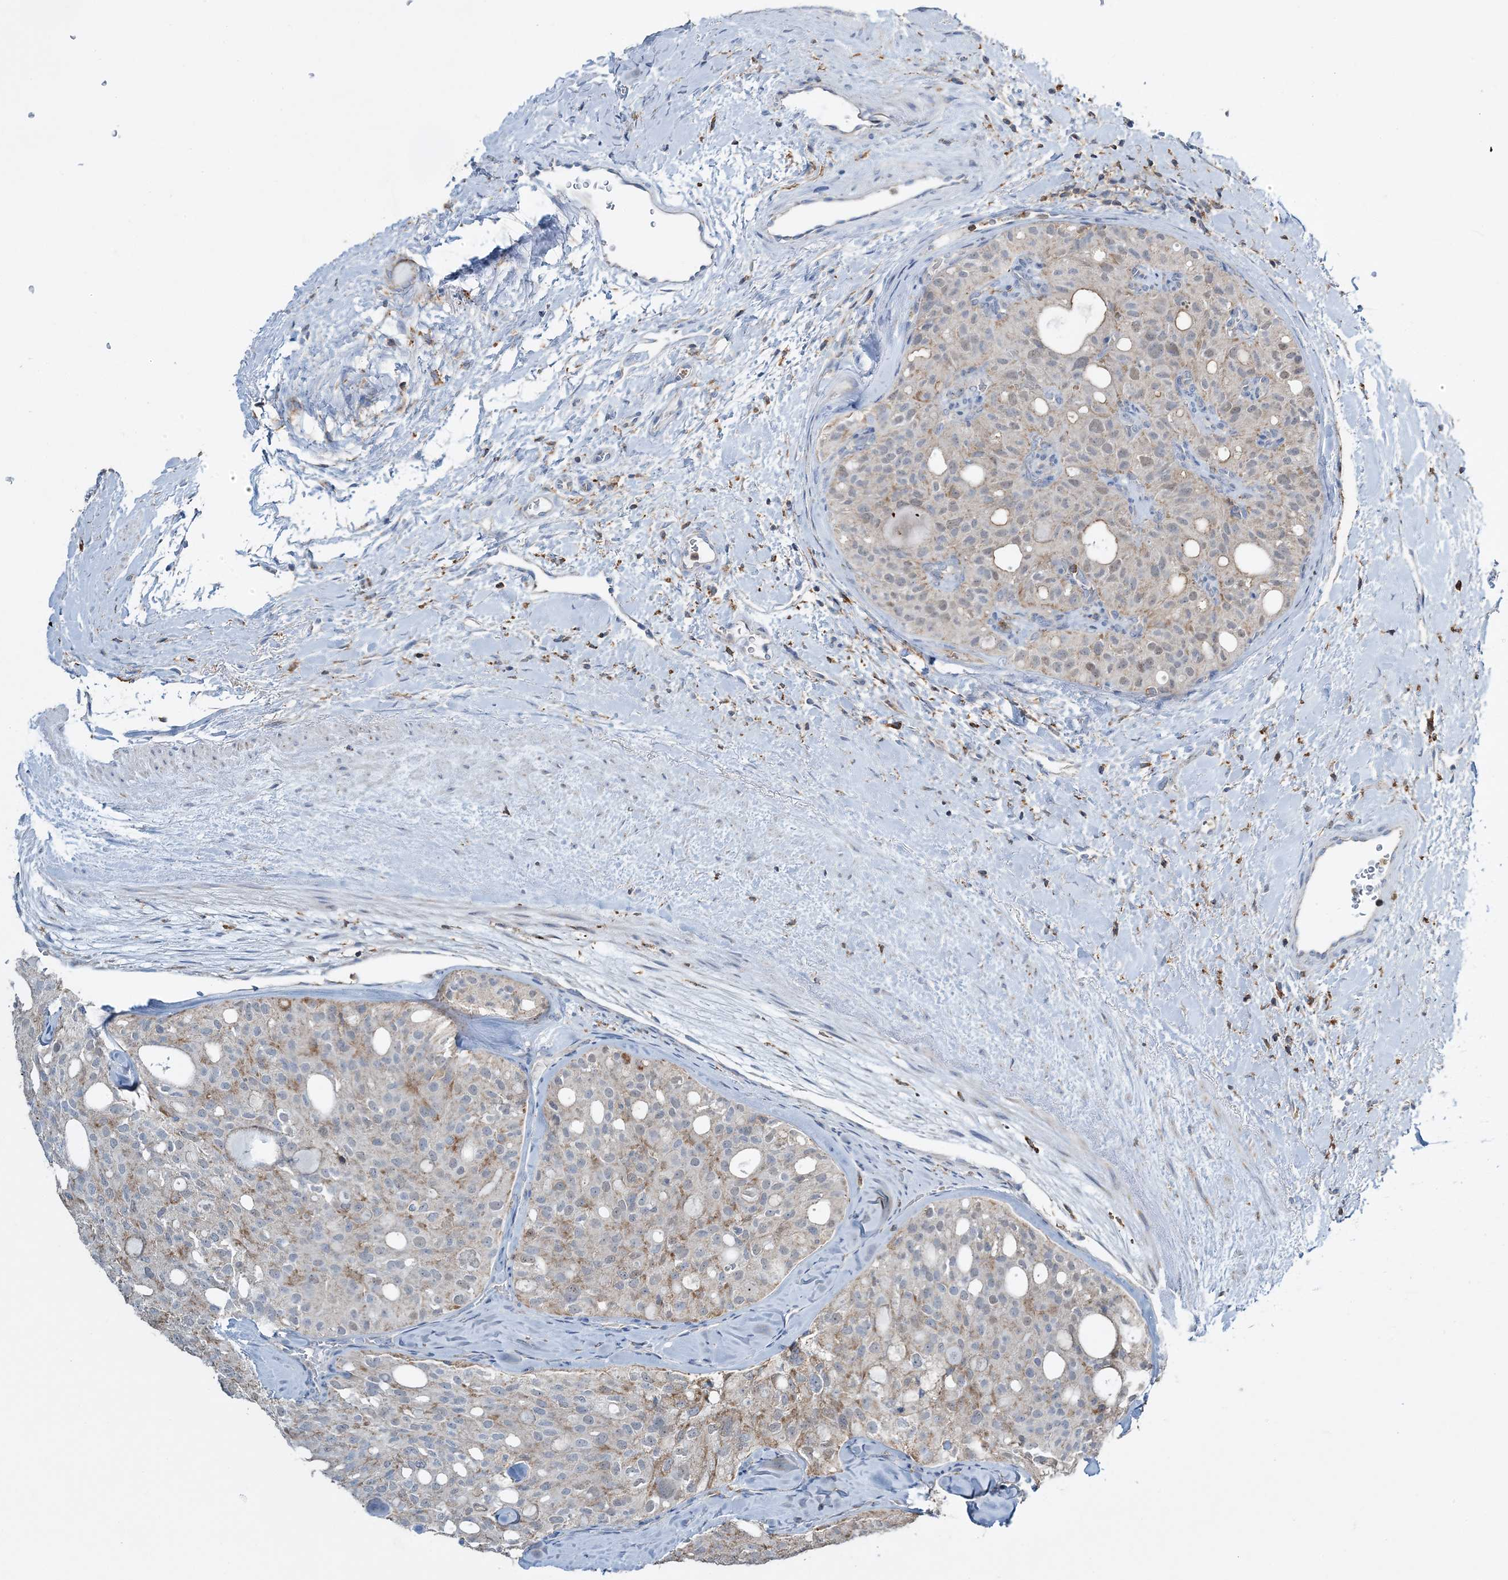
{"staining": {"intensity": "weak", "quantity": "<25%", "location": "cytoplasmic/membranous"}, "tissue": "thyroid cancer", "cell_type": "Tumor cells", "image_type": "cancer", "snomed": [{"axis": "morphology", "description": "Follicular adenoma carcinoma, NOS"}, {"axis": "topography", "description": "Thyroid gland"}], "caption": "Human thyroid follicular adenoma carcinoma stained for a protein using immunohistochemistry (IHC) displays no expression in tumor cells.", "gene": "TMLHE", "patient": {"sex": "male", "age": 75}}